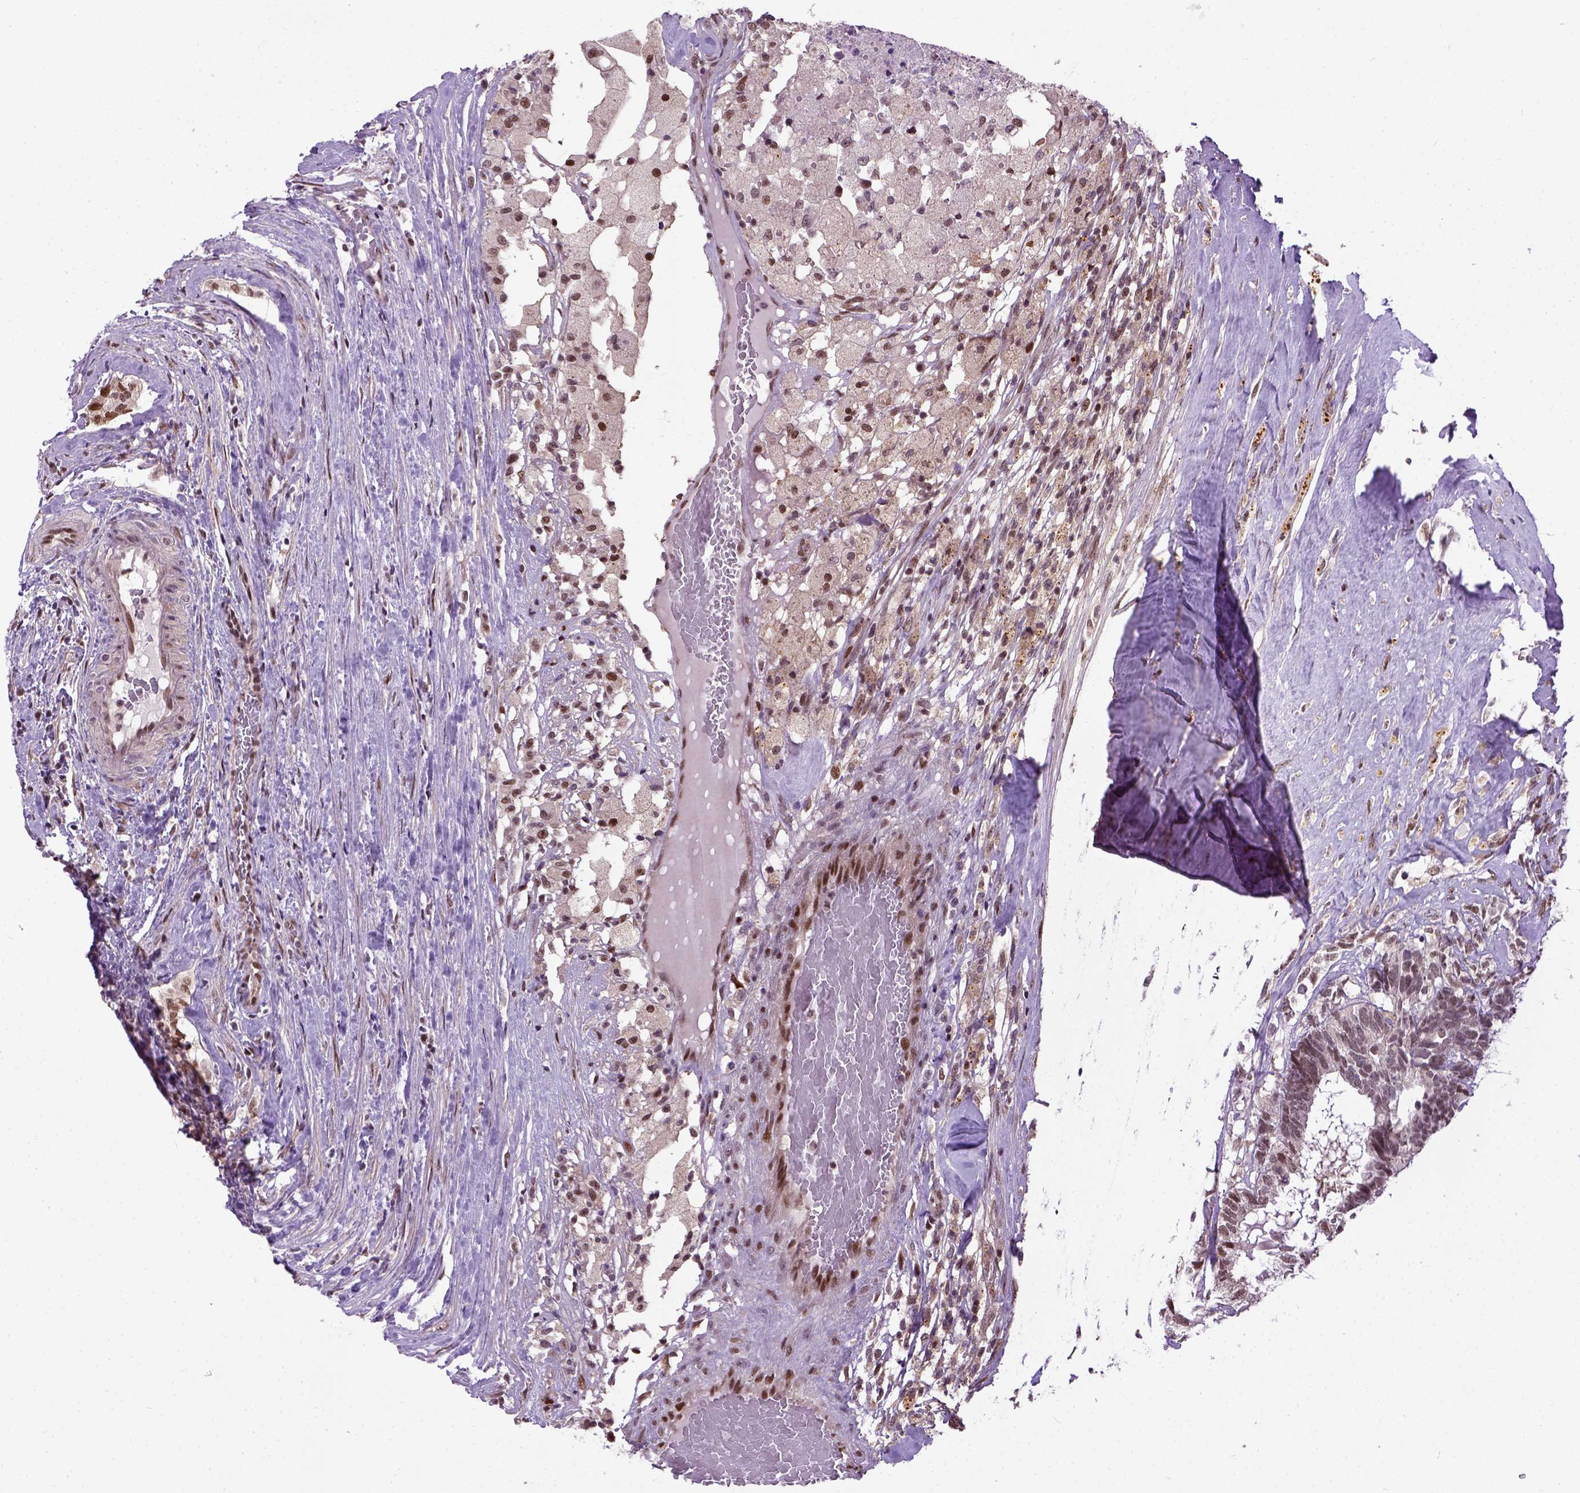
{"staining": {"intensity": "moderate", "quantity": ">75%", "location": "nuclear"}, "tissue": "testis cancer", "cell_type": "Tumor cells", "image_type": "cancer", "snomed": [{"axis": "morphology", "description": "Seminoma, NOS"}, {"axis": "morphology", "description": "Carcinoma, Embryonal, NOS"}, {"axis": "topography", "description": "Testis"}], "caption": "Moderate nuclear protein staining is present in about >75% of tumor cells in embryonal carcinoma (testis).", "gene": "UBA3", "patient": {"sex": "male", "age": 41}}